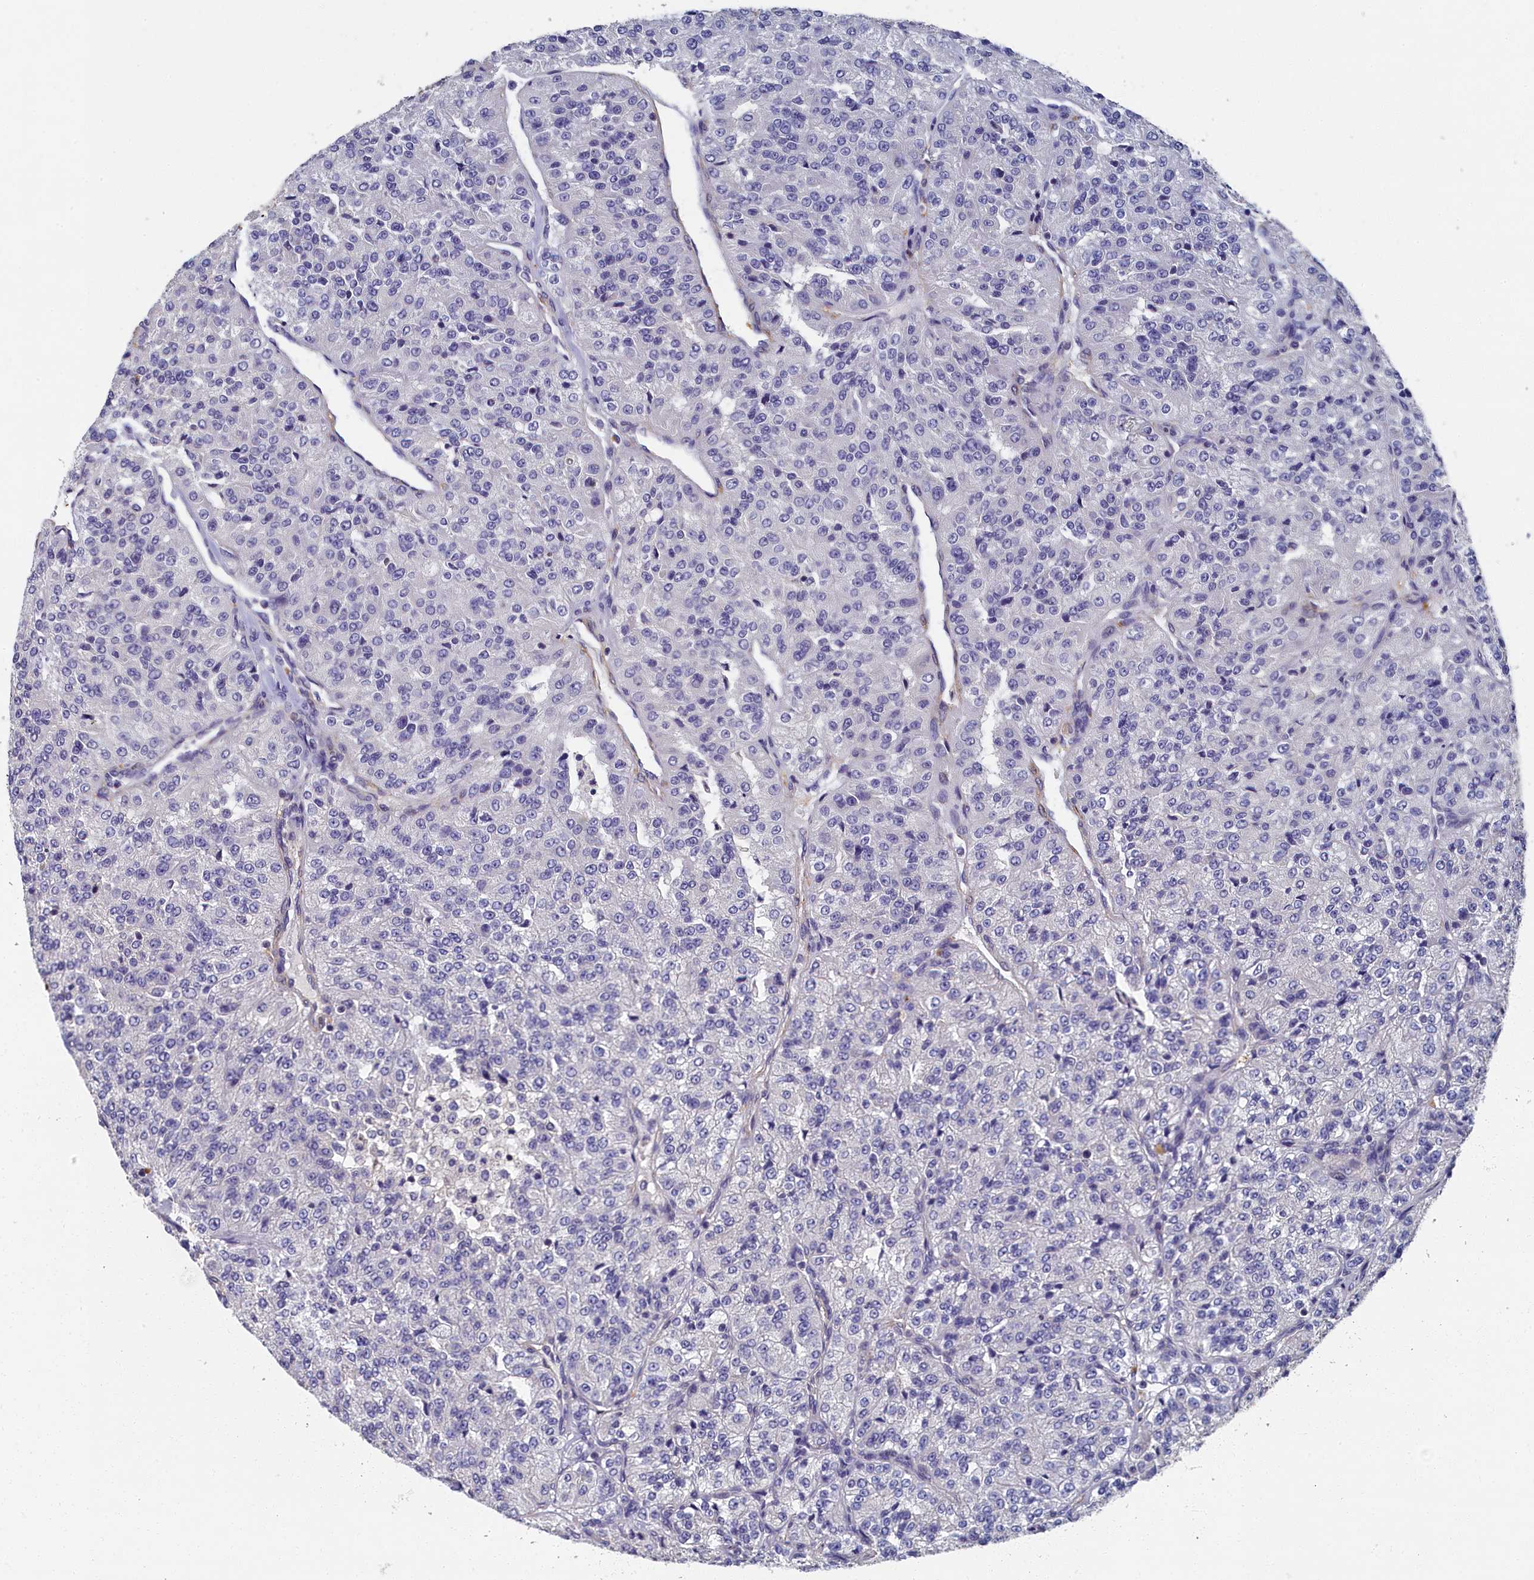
{"staining": {"intensity": "negative", "quantity": "none", "location": "none"}, "tissue": "renal cancer", "cell_type": "Tumor cells", "image_type": "cancer", "snomed": [{"axis": "morphology", "description": "Adenocarcinoma, NOS"}, {"axis": "topography", "description": "Kidney"}], "caption": "This is an IHC micrograph of adenocarcinoma (renal). There is no expression in tumor cells.", "gene": "TBCB", "patient": {"sex": "female", "age": 63}}